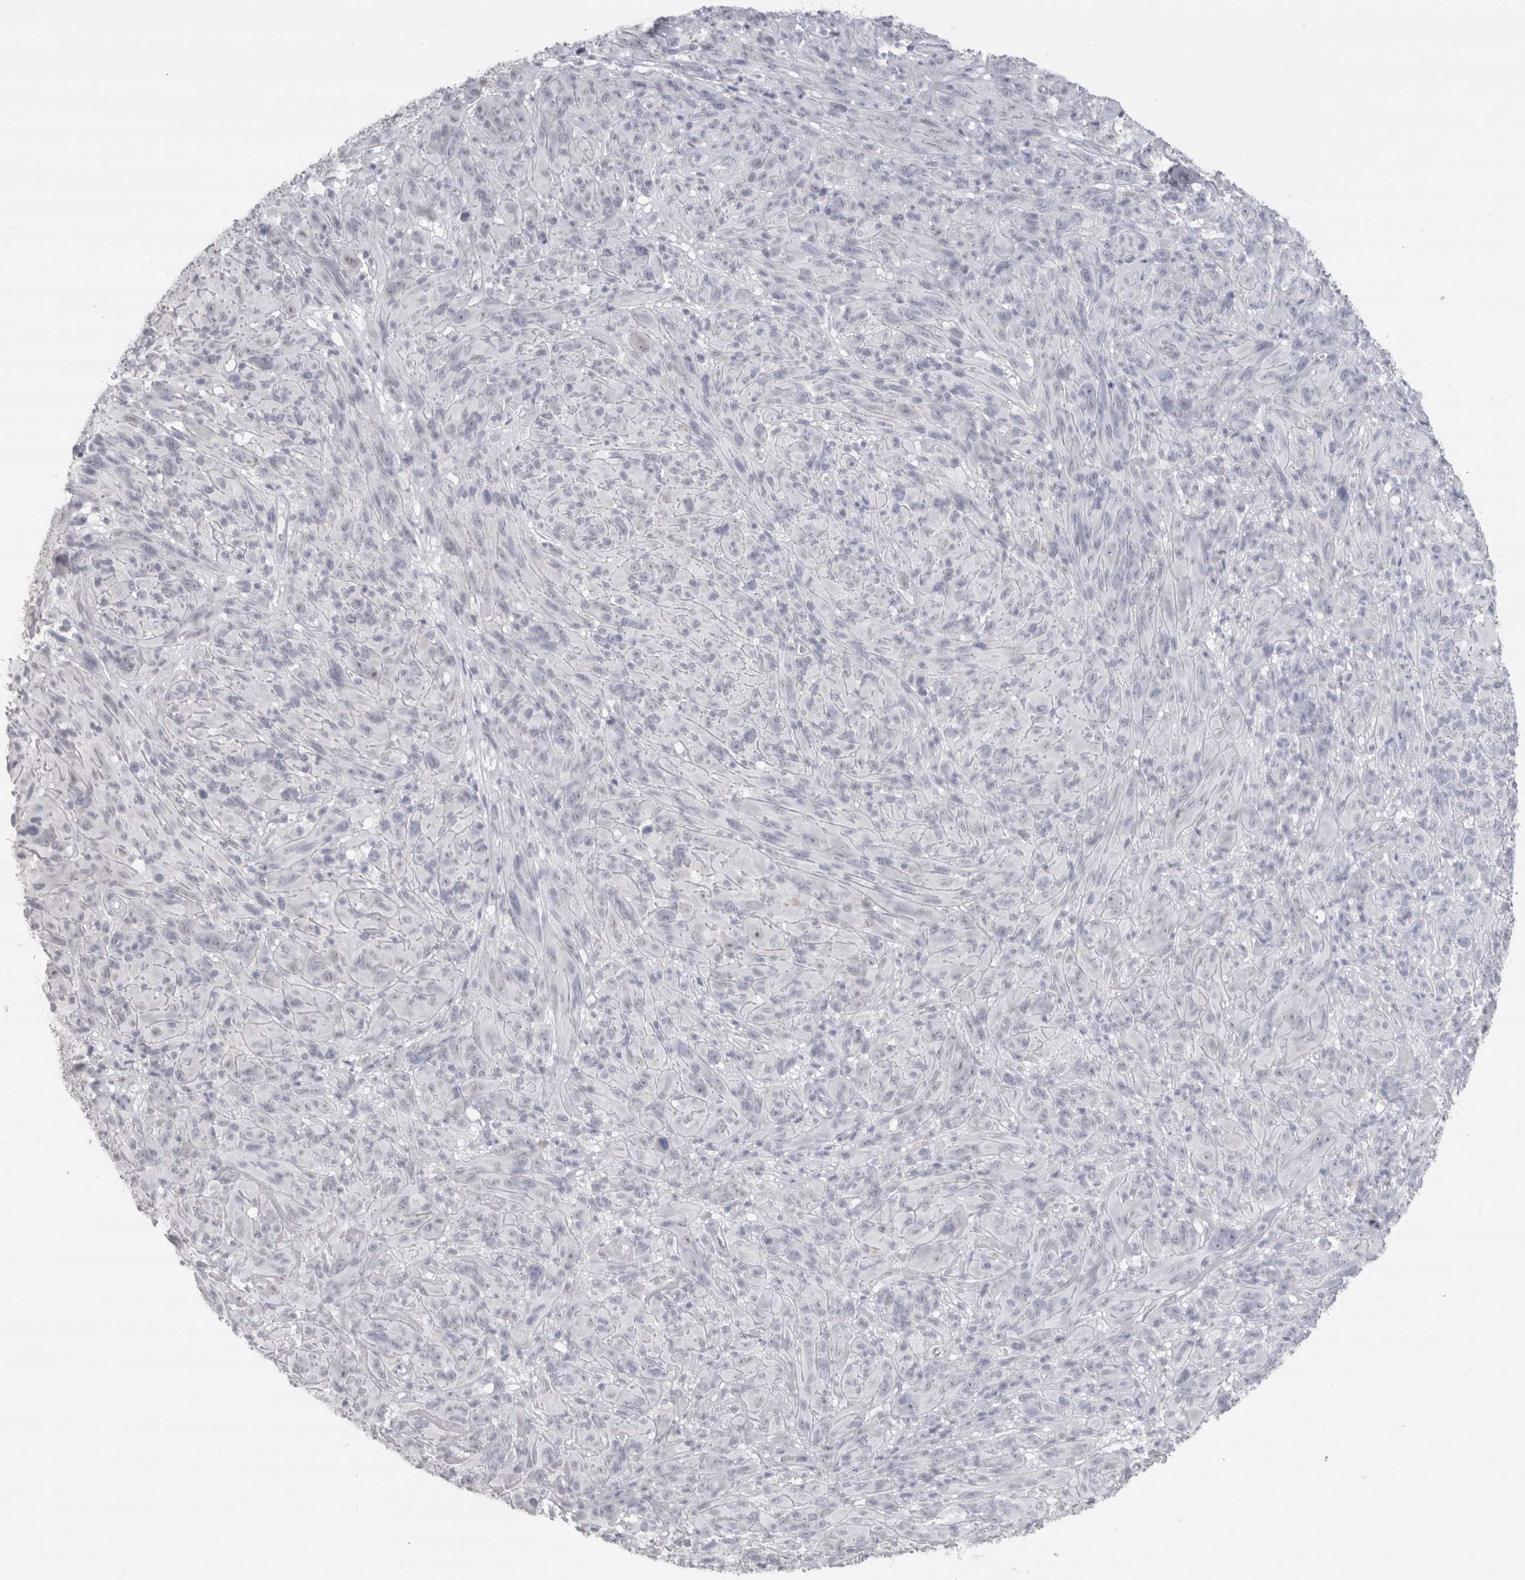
{"staining": {"intensity": "negative", "quantity": "none", "location": "none"}, "tissue": "melanoma", "cell_type": "Tumor cells", "image_type": "cancer", "snomed": [{"axis": "morphology", "description": "Malignant melanoma, NOS"}, {"axis": "topography", "description": "Skin of head"}], "caption": "A histopathology image of human melanoma is negative for staining in tumor cells.", "gene": "CDH17", "patient": {"sex": "male", "age": 96}}